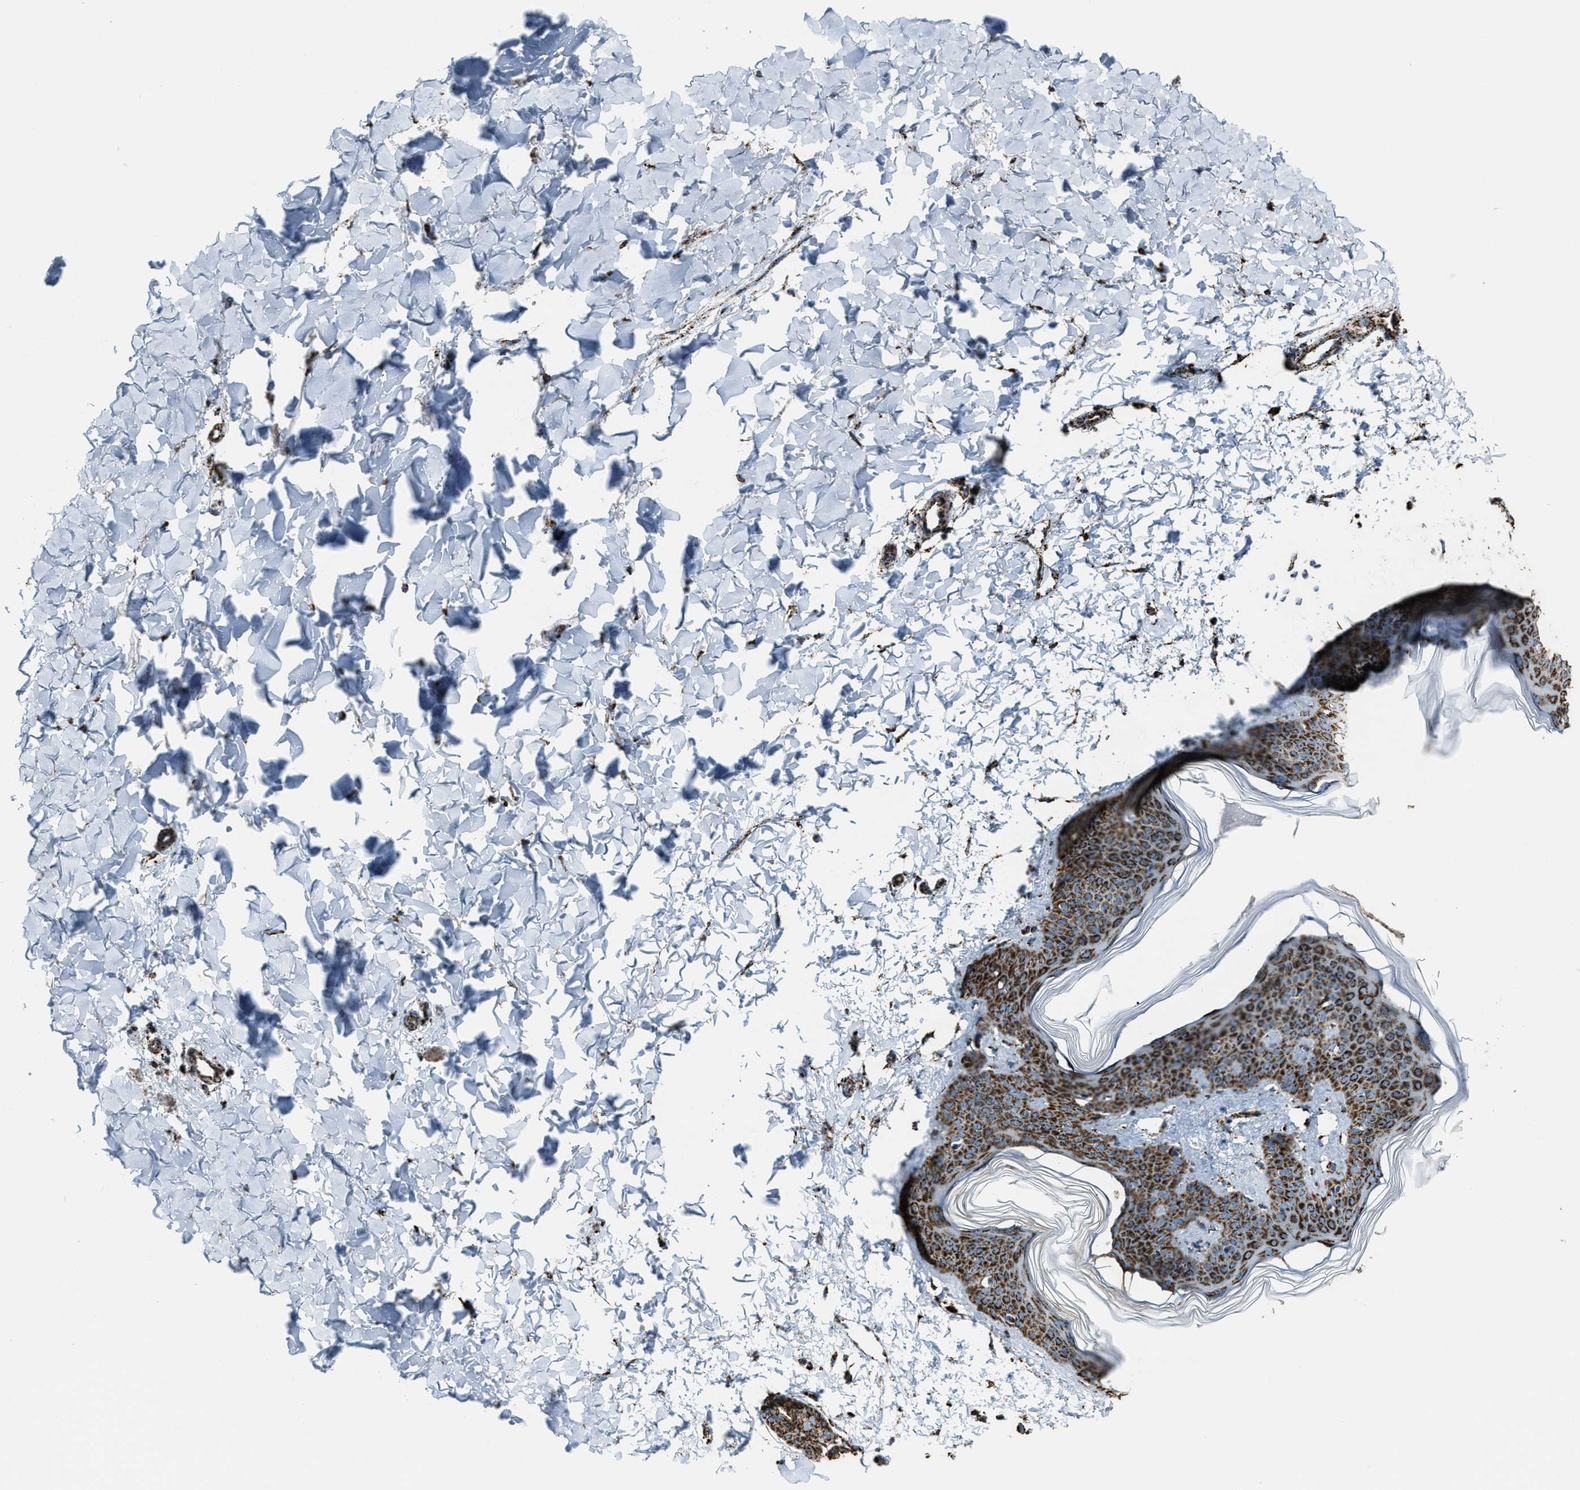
{"staining": {"intensity": "strong", "quantity": ">75%", "location": "cytoplasmic/membranous"}, "tissue": "skin", "cell_type": "Fibroblasts", "image_type": "normal", "snomed": [{"axis": "morphology", "description": "Normal tissue, NOS"}, {"axis": "topography", "description": "Skin"}], "caption": "This is an image of immunohistochemistry (IHC) staining of benign skin, which shows strong positivity in the cytoplasmic/membranous of fibroblasts.", "gene": "MDH2", "patient": {"sex": "female", "age": 17}}